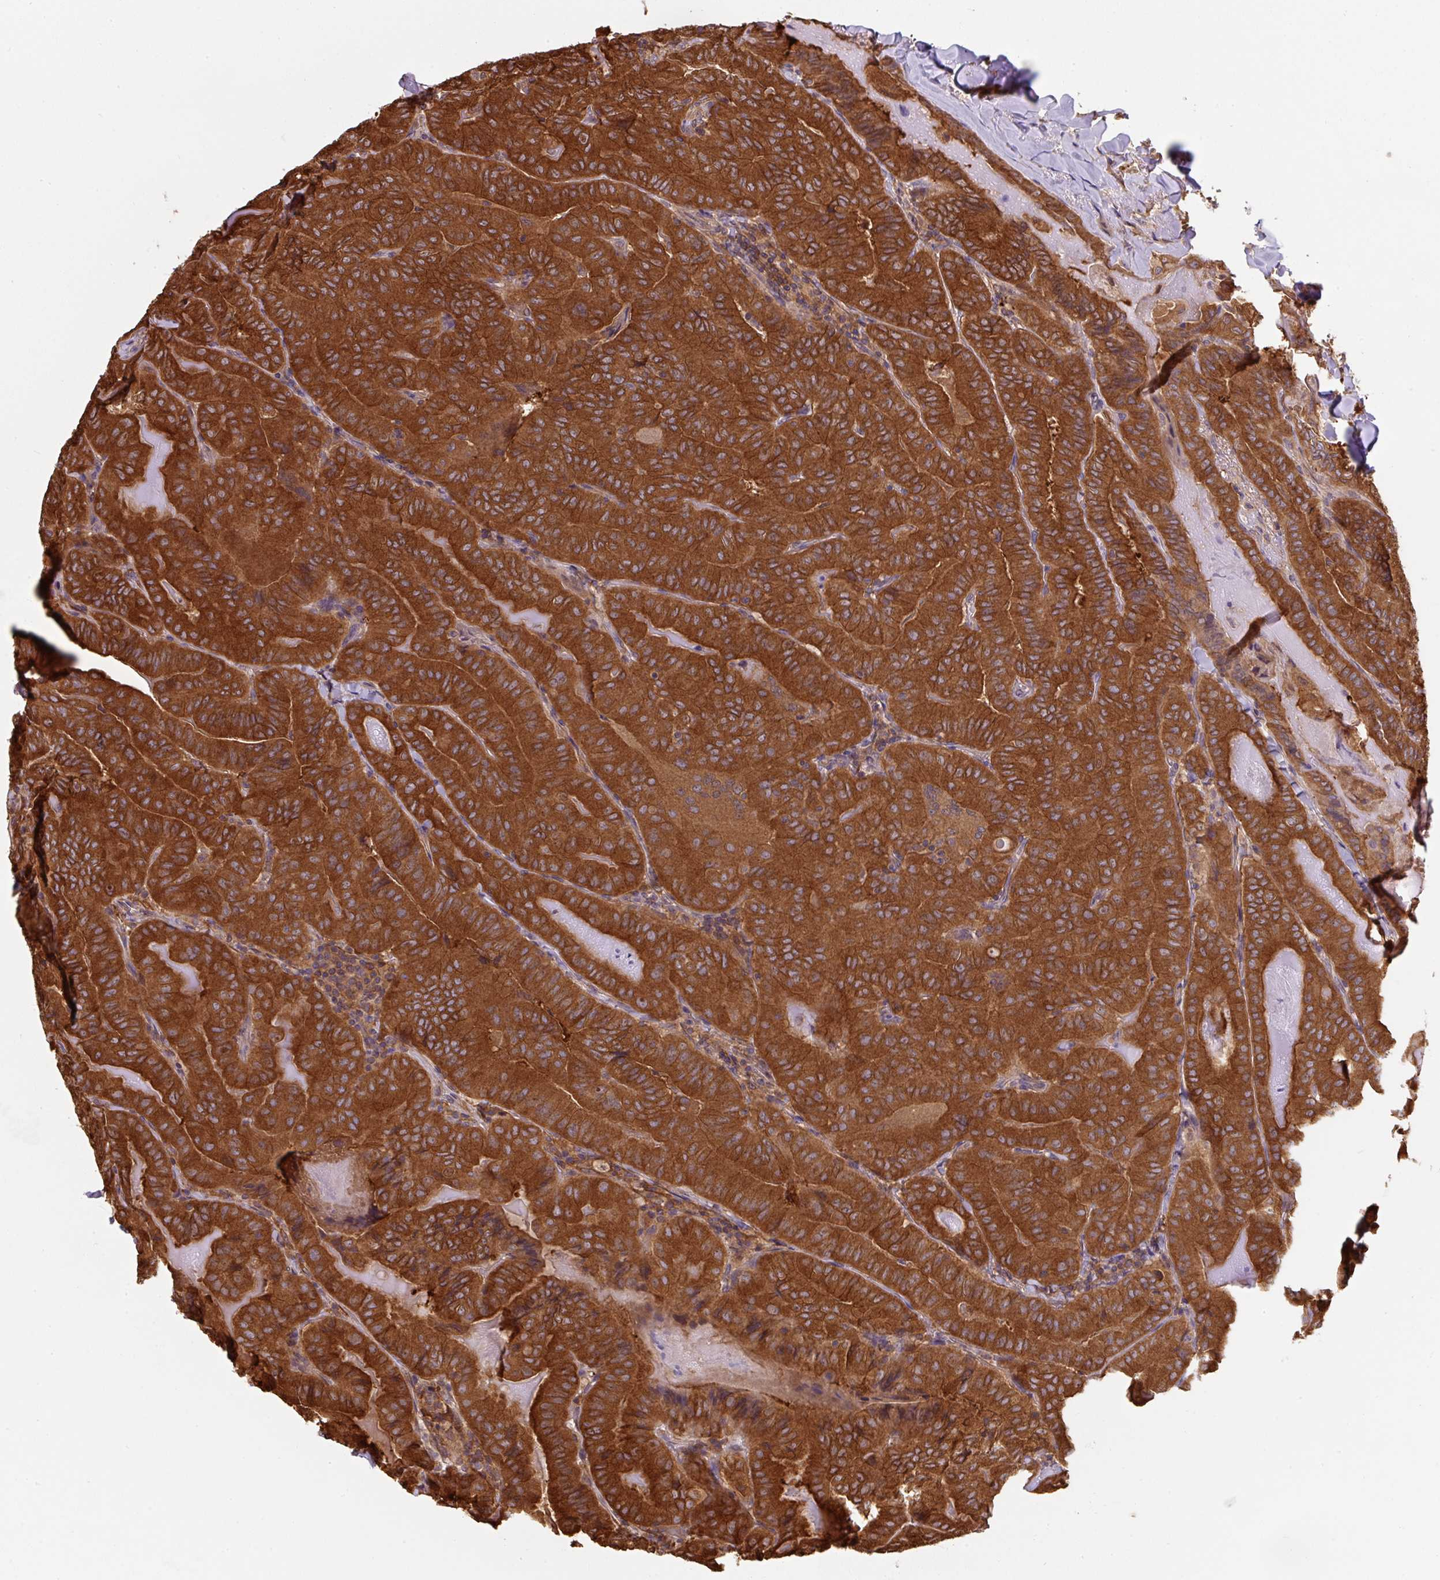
{"staining": {"intensity": "strong", "quantity": ">75%", "location": "cytoplasmic/membranous"}, "tissue": "thyroid cancer", "cell_type": "Tumor cells", "image_type": "cancer", "snomed": [{"axis": "morphology", "description": "Papillary adenocarcinoma, NOS"}, {"axis": "topography", "description": "Thyroid gland"}], "caption": "Protein analysis of thyroid cancer tissue demonstrates strong cytoplasmic/membranous staining in approximately >75% of tumor cells. Immunohistochemistry stains the protein of interest in brown and the nuclei are stained blue.", "gene": "ST13", "patient": {"sex": "female", "age": 68}}